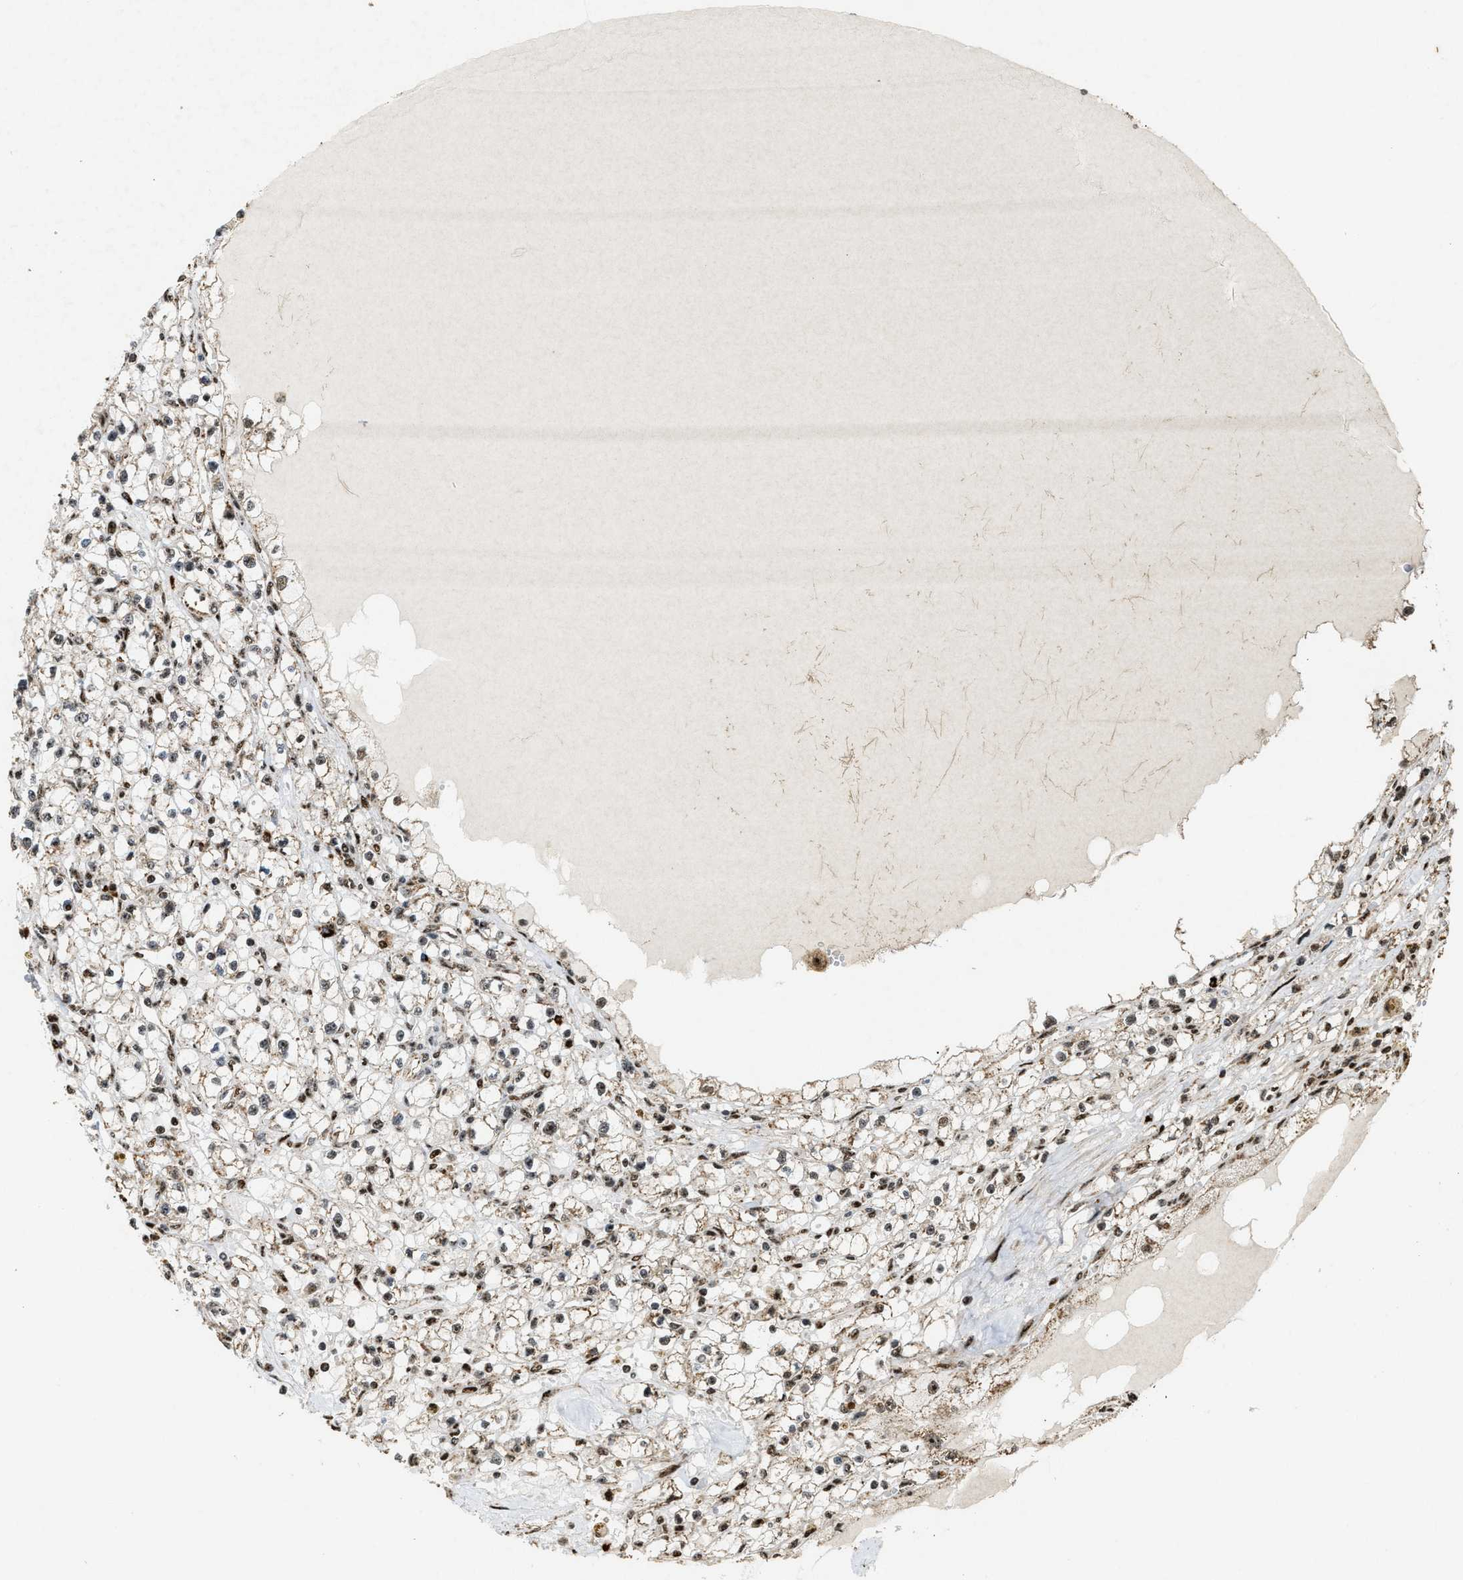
{"staining": {"intensity": "weak", "quantity": ">75%", "location": "cytoplasmic/membranous,nuclear"}, "tissue": "renal cancer", "cell_type": "Tumor cells", "image_type": "cancer", "snomed": [{"axis": "morphology", "description": "Adenocarcinoma, NOS"}, {"axis": "topography", "description": "Kidney"}], "caption": "Protein analysis of renal adenocarcinoma tissue shows weak cytoplasmic/membranous and nuclear positivity in about >75% of tumor cells.", "gene": "ZNF687", "patient": {"sex": "male", "age": 56}}